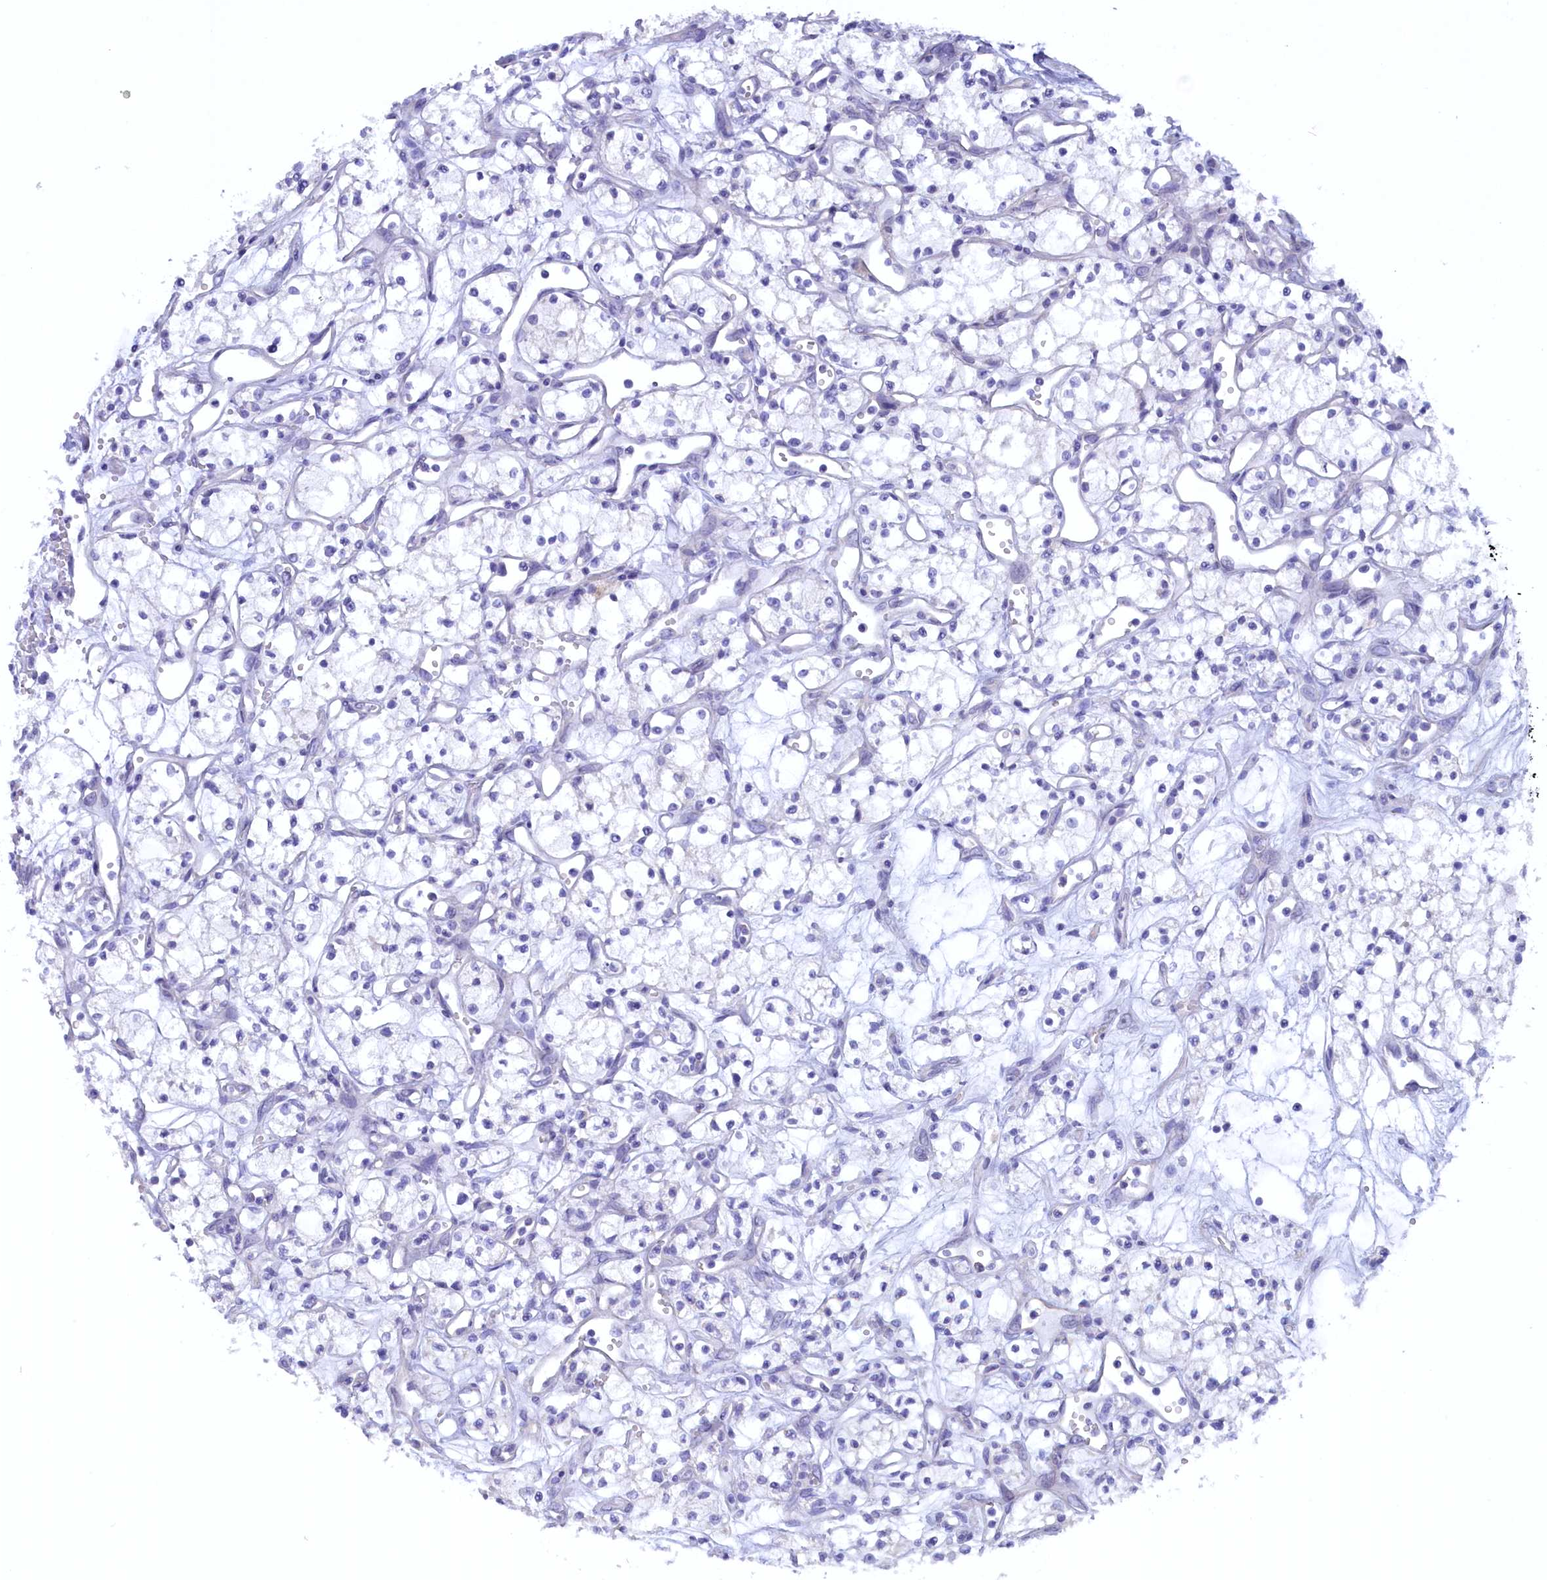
{"staining": {"intensity": "negative", "quantity": "none", "location": "none"}, "tissue": "renal cancer", "cell_type": "Tumor cells", "image_type": "cancer", "snomed": [{"axis": "morphology", "description": "Adenocarcinoma, NOS"}, {"axis": "topography", "description": "Kidney"}], "caption": "Renal cancer was stained to show a protein in brown. There is no significant expression in tumor cells.", "gene": "ZSWIM4", "patient": {"sex": "male", "age": 59}}